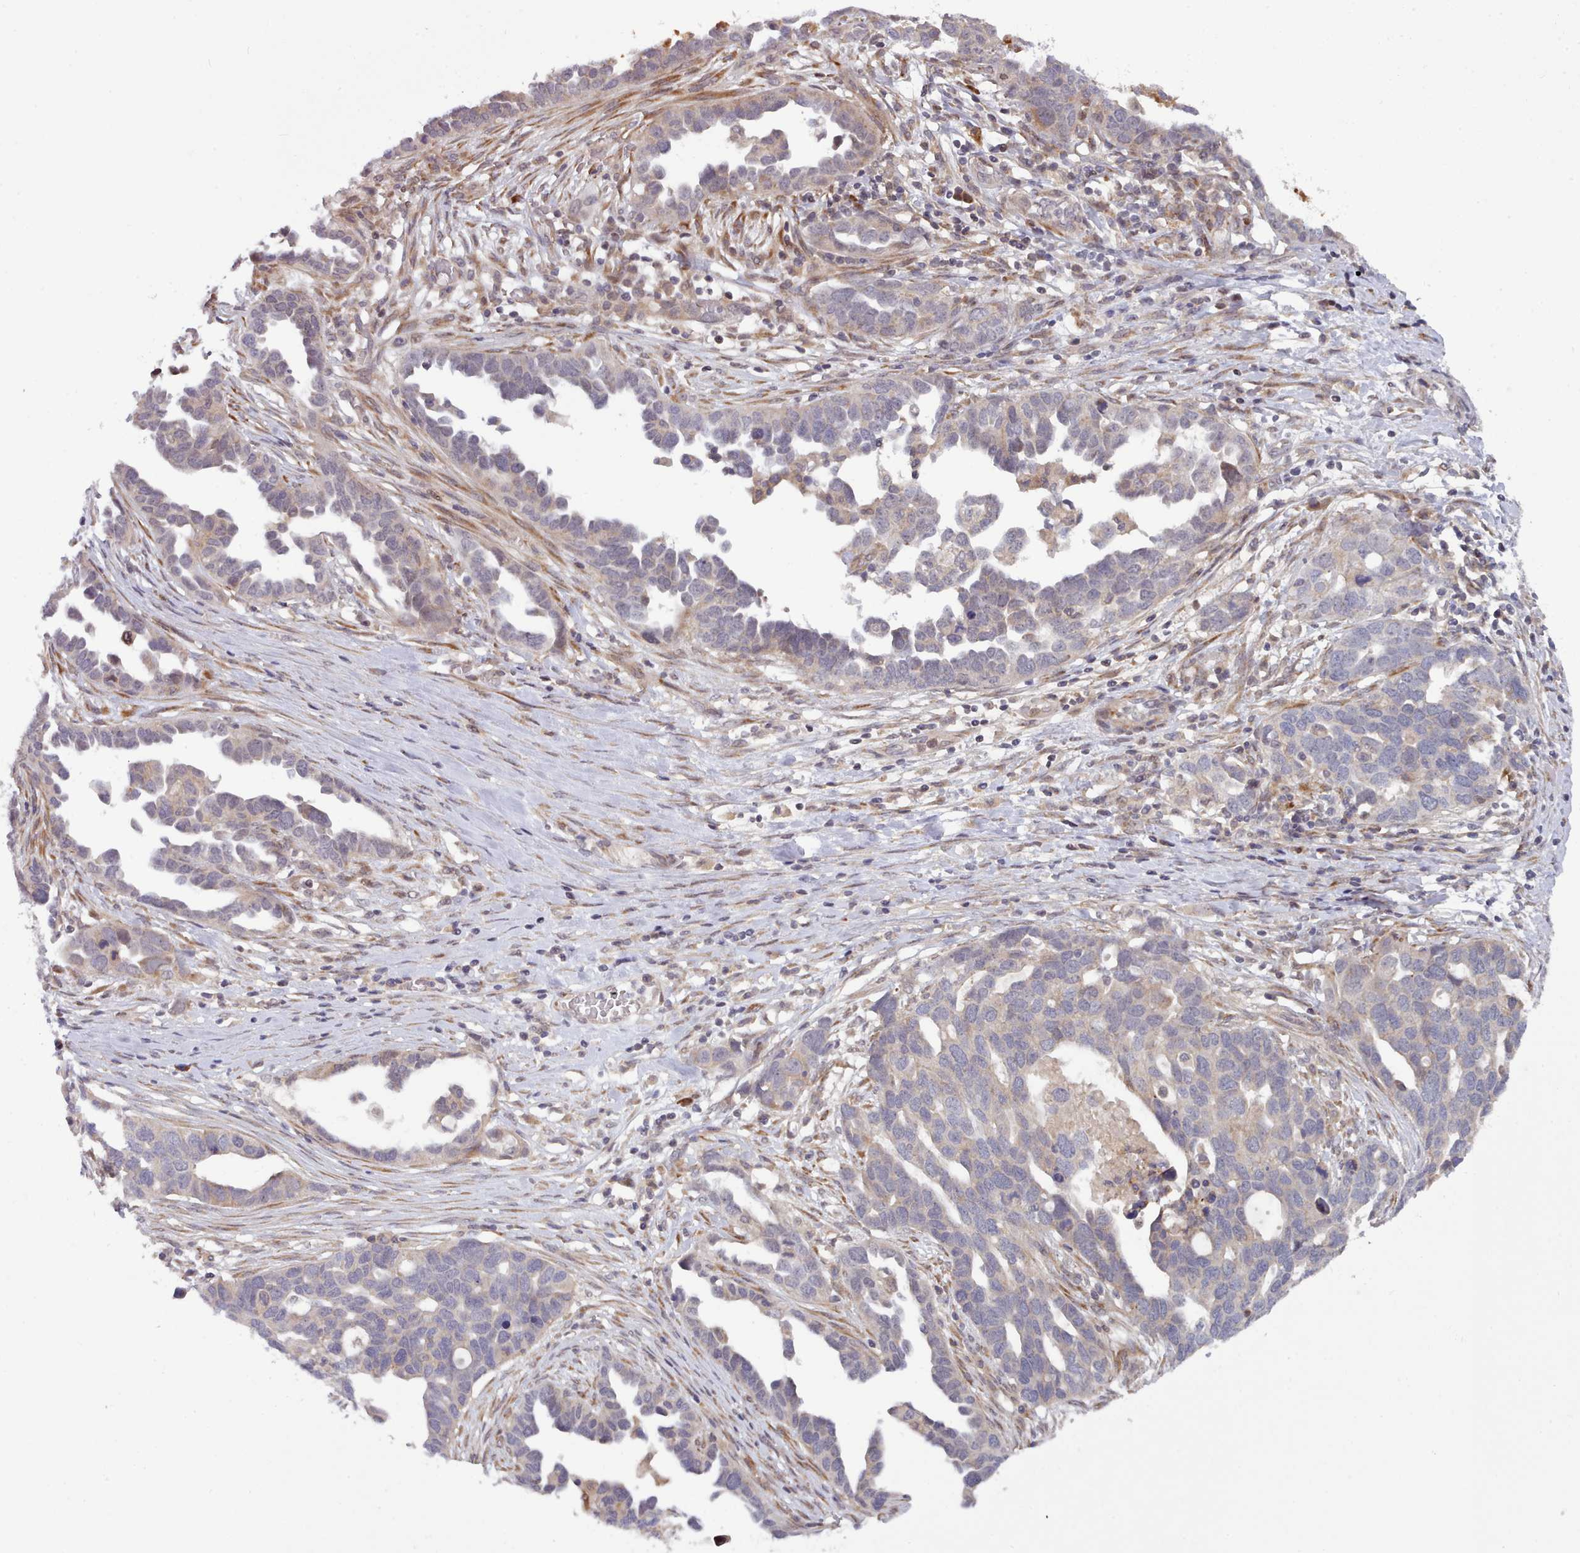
{"staining": {"intensity": "negative", "quantity": "none", "location": "none"}, "tissue": "ovarian cancer", "cell_type": "Tumor cells", "image_type": "cancer", "snomed": [{"axis": "morphology", "description": "Cystadenocarcinoma, serous, NOS"}, {"axis": "topography", "description": "Ovary"}], "caption": "IHC photomicrograph of neoplastic tissue: ovarian cancer (serous cystadenocarcinoma) stained with DAB (3,3'-diaminobenzidine) displays no significant protein expression in tumor cells.", "gene": "TRIM26", "patient": {"sex": "female", "age": 54}}